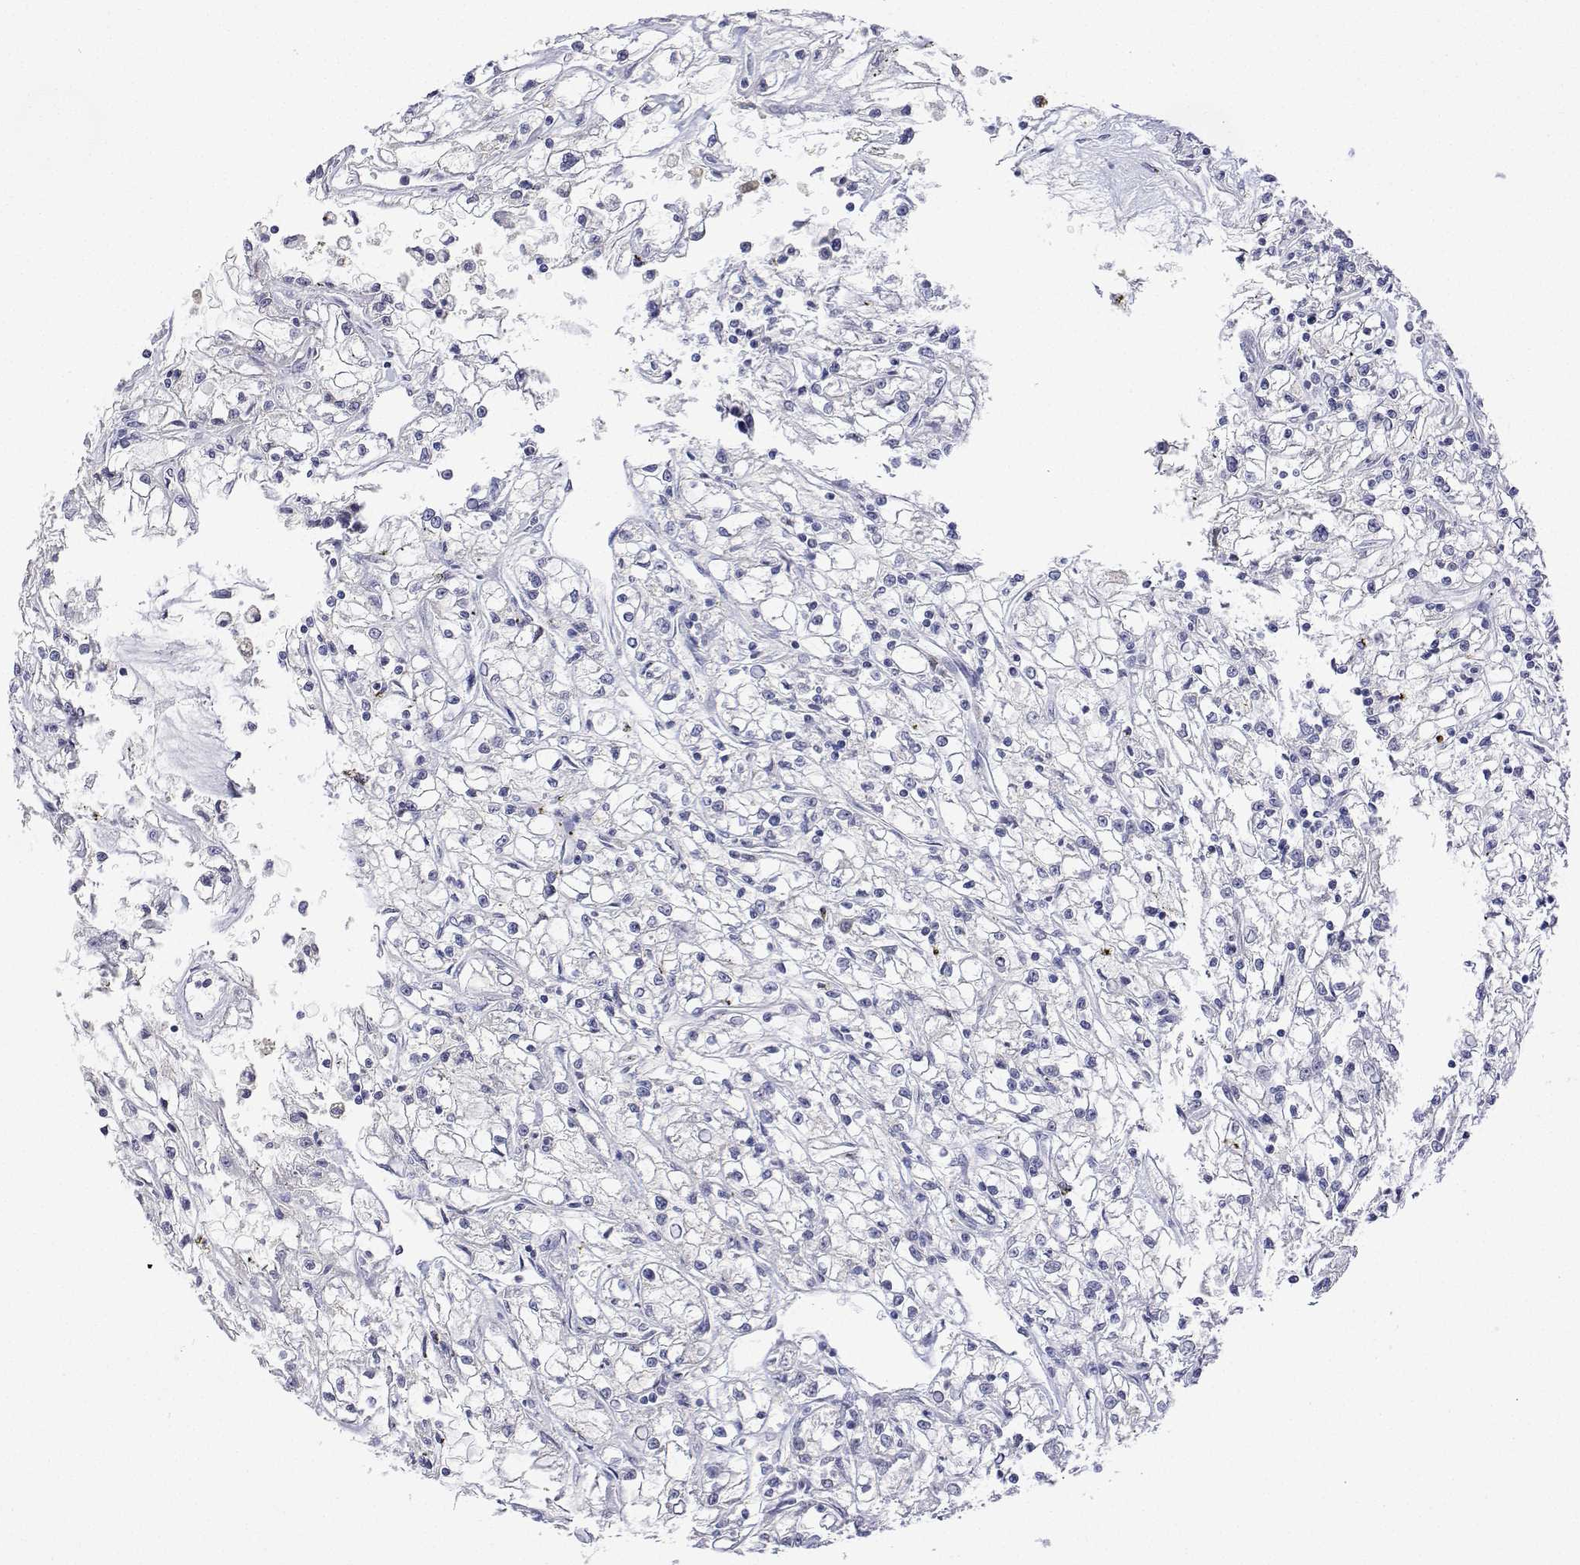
{"staining": {"intensity": "negative", "quantity": "none", "location": "none"}, "tissue": "renal cancer", "cell_type": "Tumor cells", "image_type": "cancer", "snomed": [{"axis": "morphology", "description": "Adenocarcinoma, NOS"}, {"axis": "topography", "description": "Kidney"}], "caption": "Tumor cells show no significant staining in renal adenocarcinoma. Nuclei are stained in blue.", "gene": "PLCB1", "patient": {"sex": "female", "age": 59}}